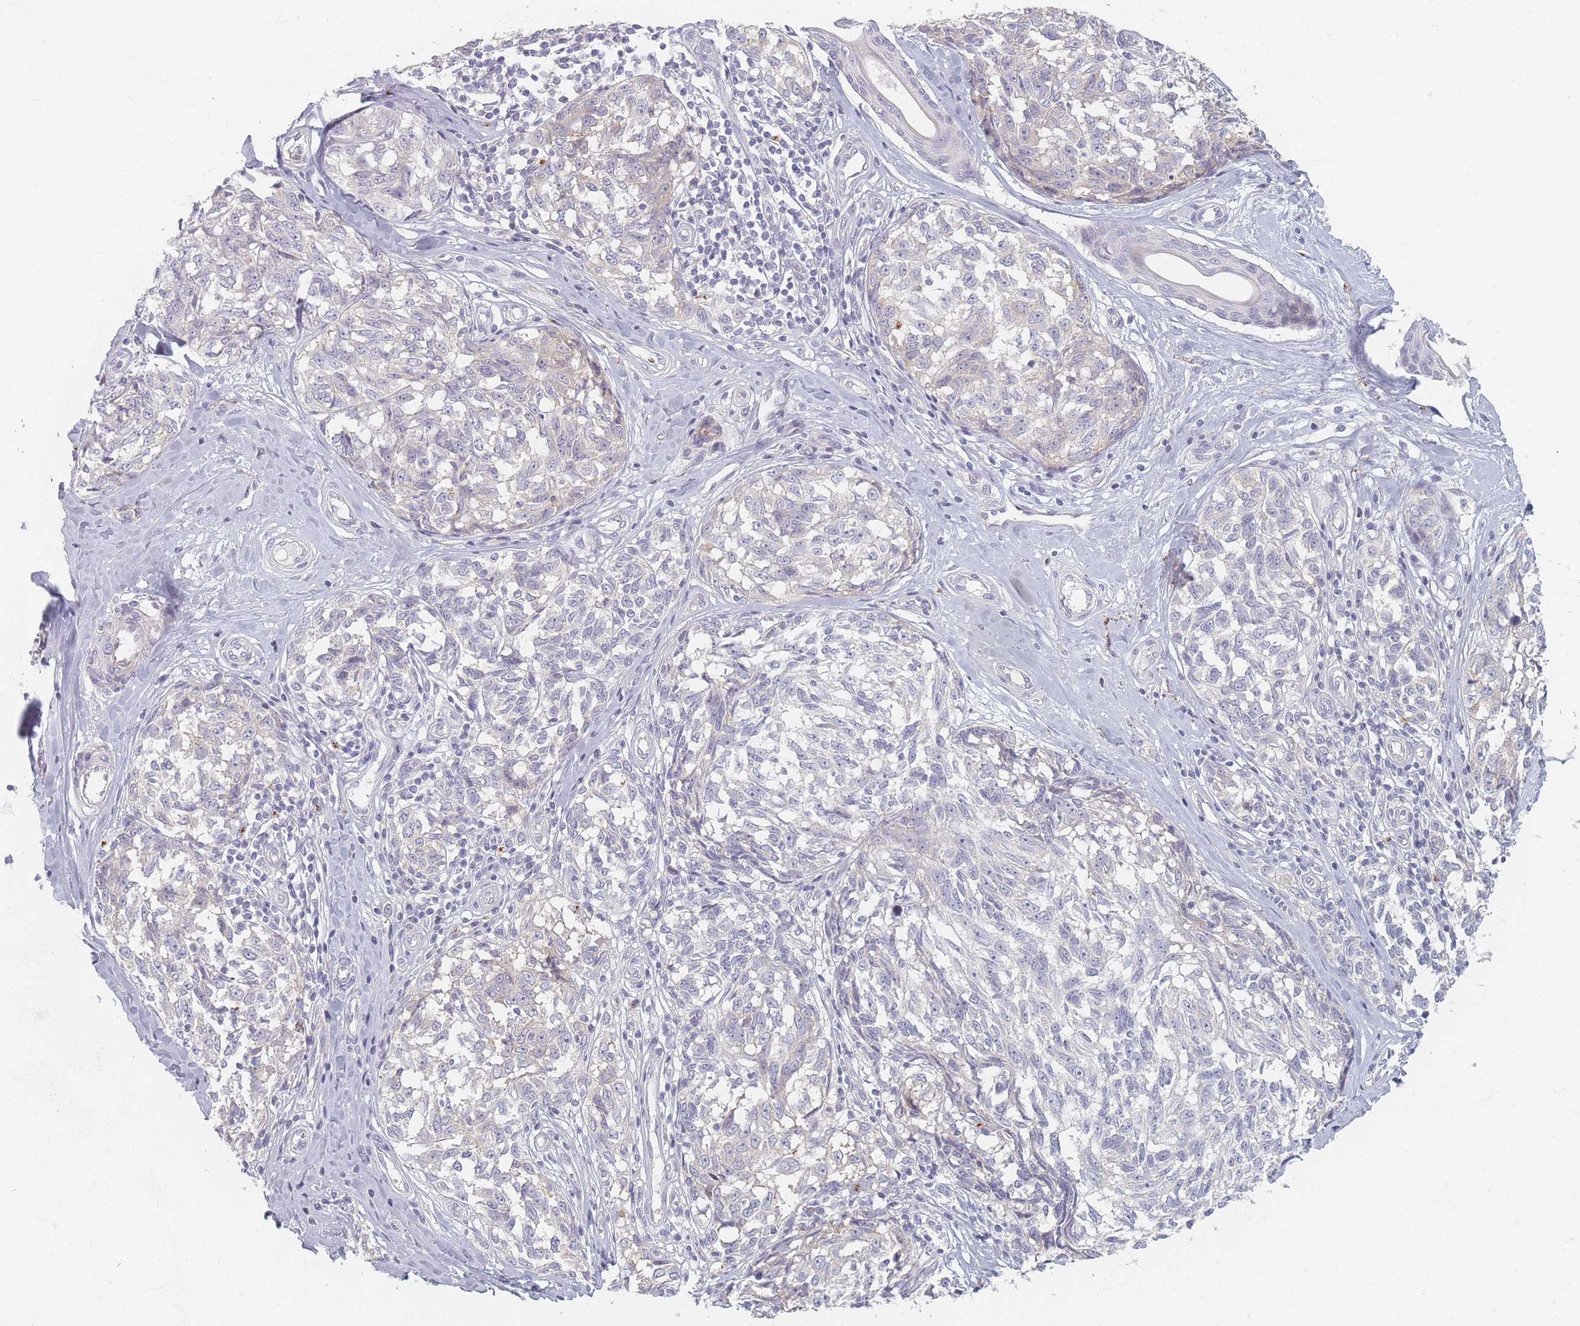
{"staining": {"intensity": "negative", "quantity": "none", "location": "none"}, "tissue": "melanoma", "cell_type": "Tumor cells", "image_type": "cancer", "snomed": [{"axis": "morphology", "description": "Normal tissue, NOS"}, {"axis": "morphology", "description": "Malignant melanoma, NOS"}, {"axis": "topography", "description": "Skin"}], "caption": "A high-resolution image shows immunohistochemistry staining of malignant melanoma, which shows no significant positivity in tumor cells.", "gene": "TMOD1", "patient": {"sex": "female", "age": 64}}